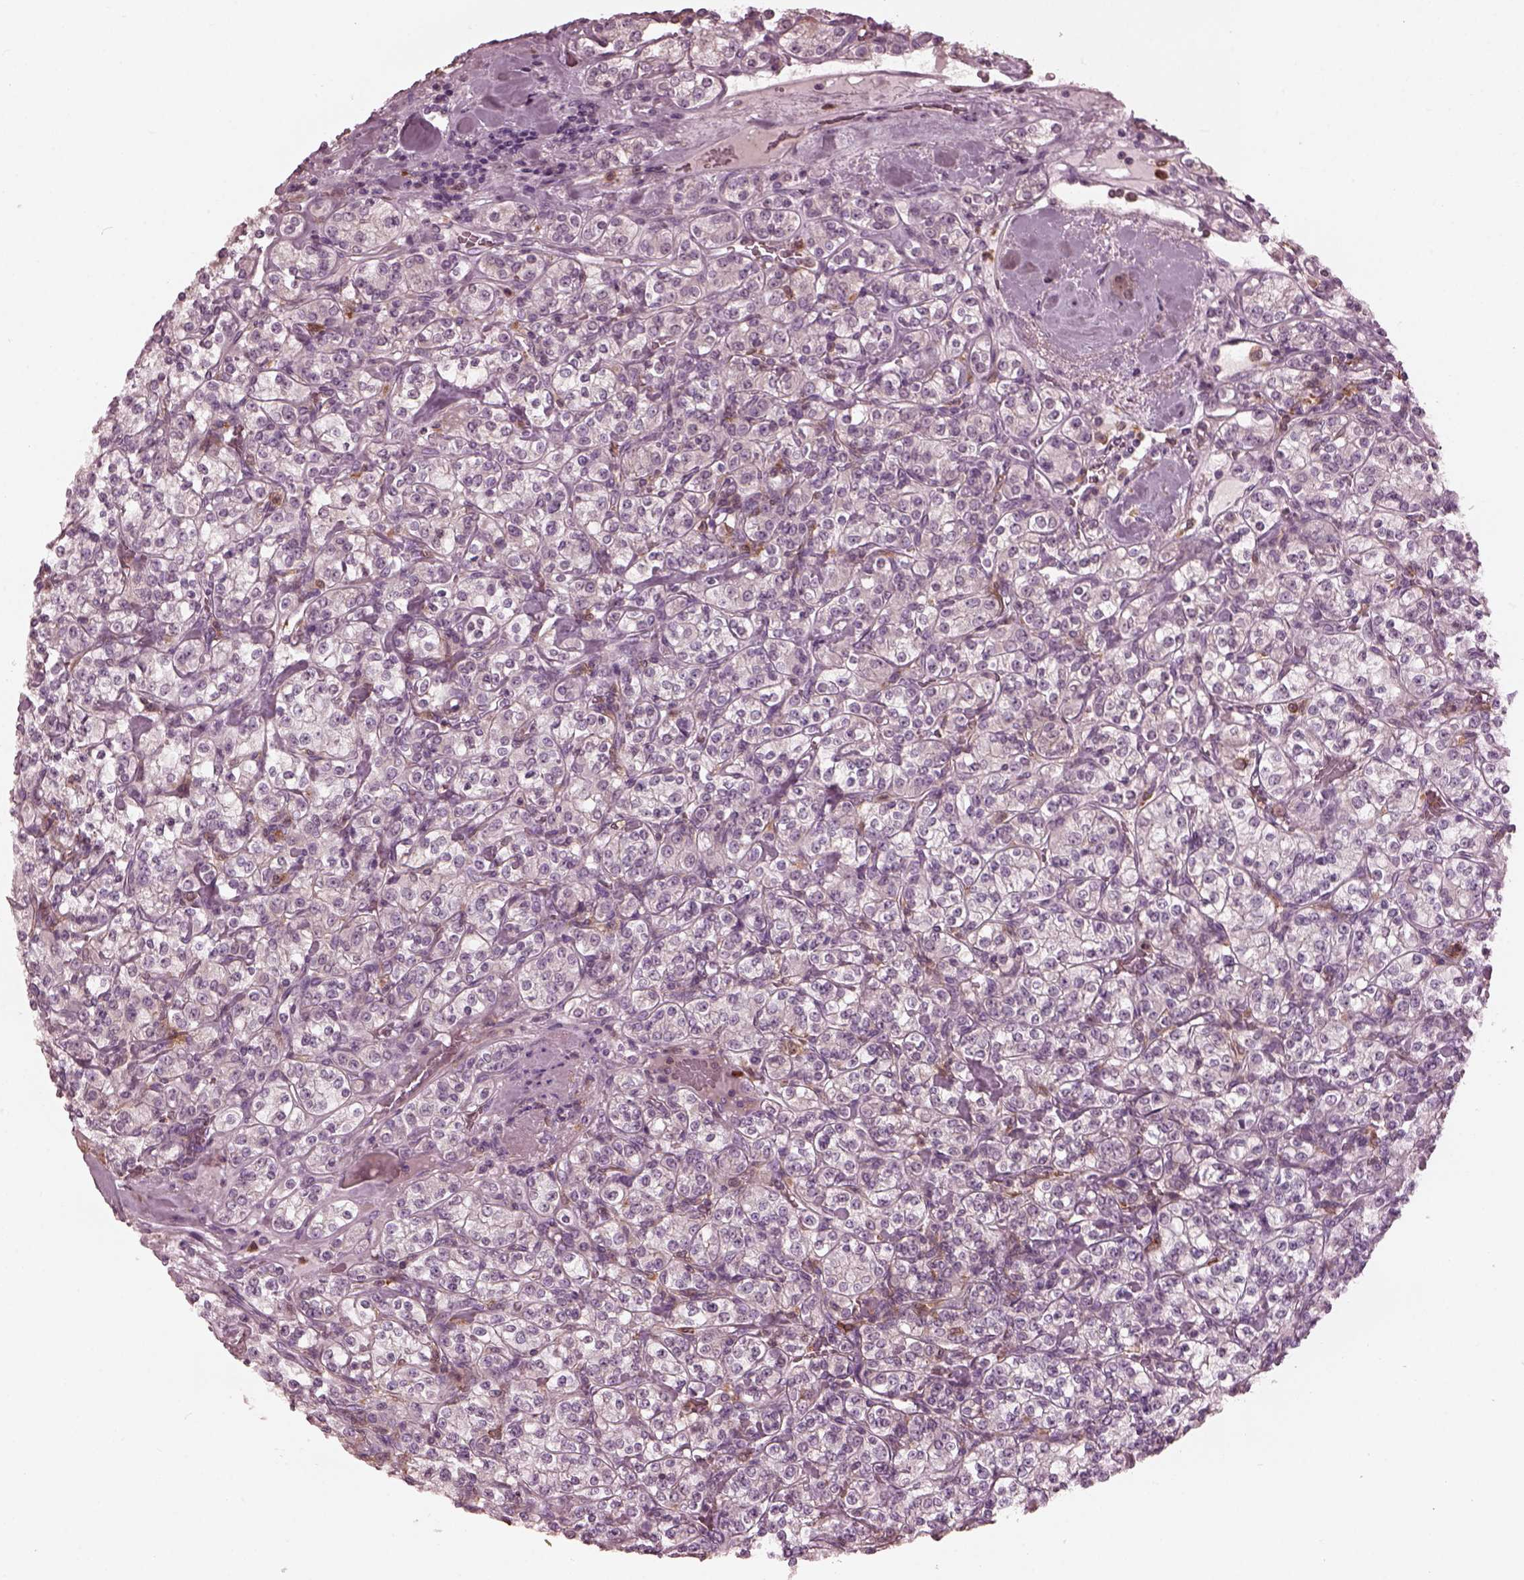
{"staining": {"intensity": "negative", "quantity": "none", "location": "none"}, "tissue": "renal cancer", "cell_type": "Tumor cells", "image_type": "cancer", "snomed": [{"axis": "morphology", "description": "Adenocarcinoma, NOS"}, {"axis": "topography", "description": "Kidney"}], "caption": "The micrograph reveals no staining of tumor cells in renal adenocarcinoma.", "gene": "PSTPIP2", "patient": {"sex": "male", "age": 77}}